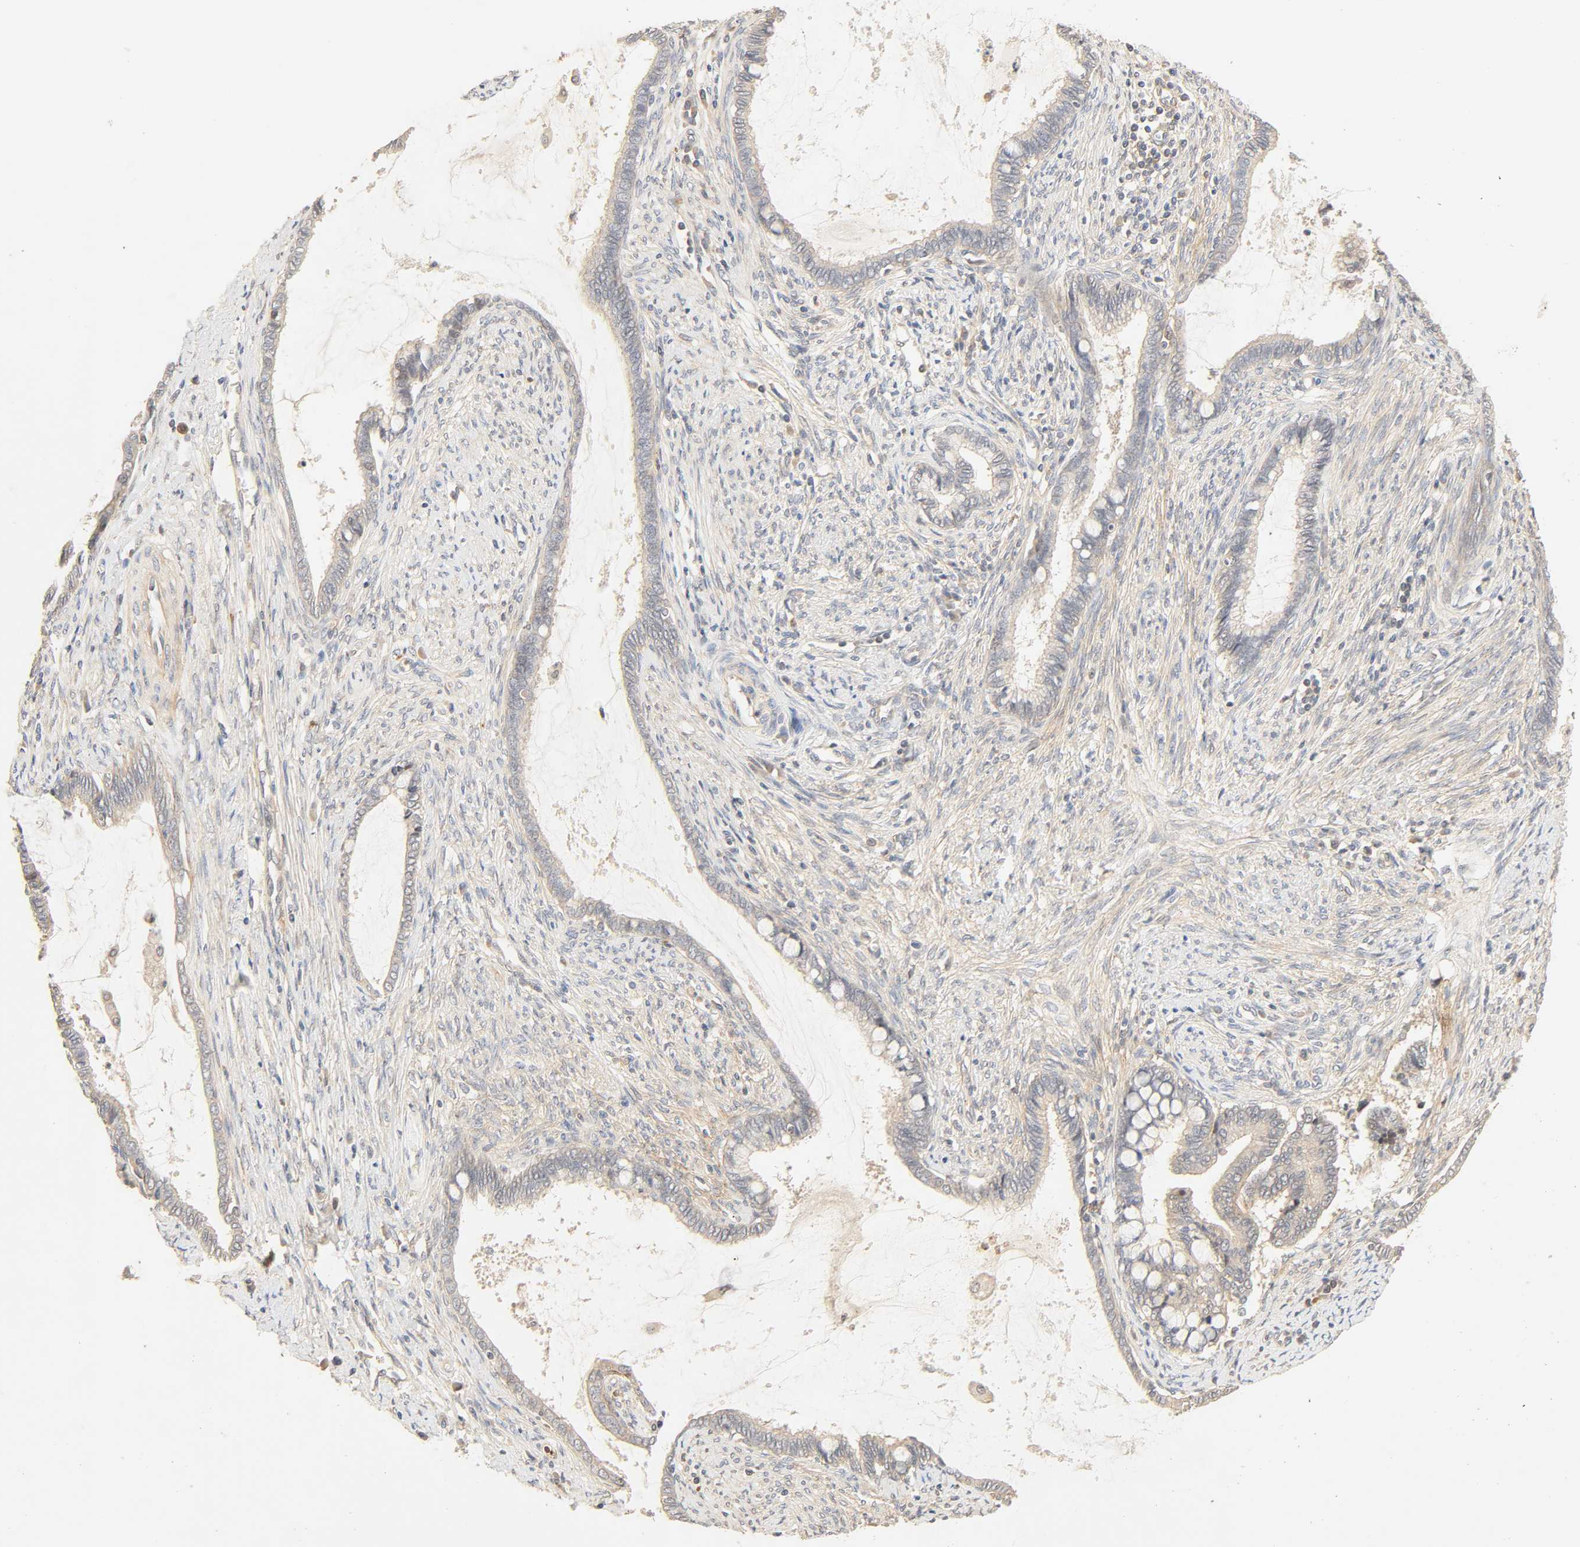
{"staining": {"intensity": "weak", "quantity": "25%-75%", "location": "cytoplasmic/membranous"}, "tissue": "cervical cancer", "cell_type": "Tumor cells", "image_type": "cancer", "snomed": [{"axis": "morphology", "description": "Adenocarcinoma, NOS"}, {"axis": "topography", "description": "Cervix"}], "caption": "Protein analysis of adenocarcinoma (cervical) tissue shows weak cytoplasmic/membranous expression in about 25%-75% of tumor cells.", "gene": "CACNA1G", "patient": {"sex": "female", "age": 44}}